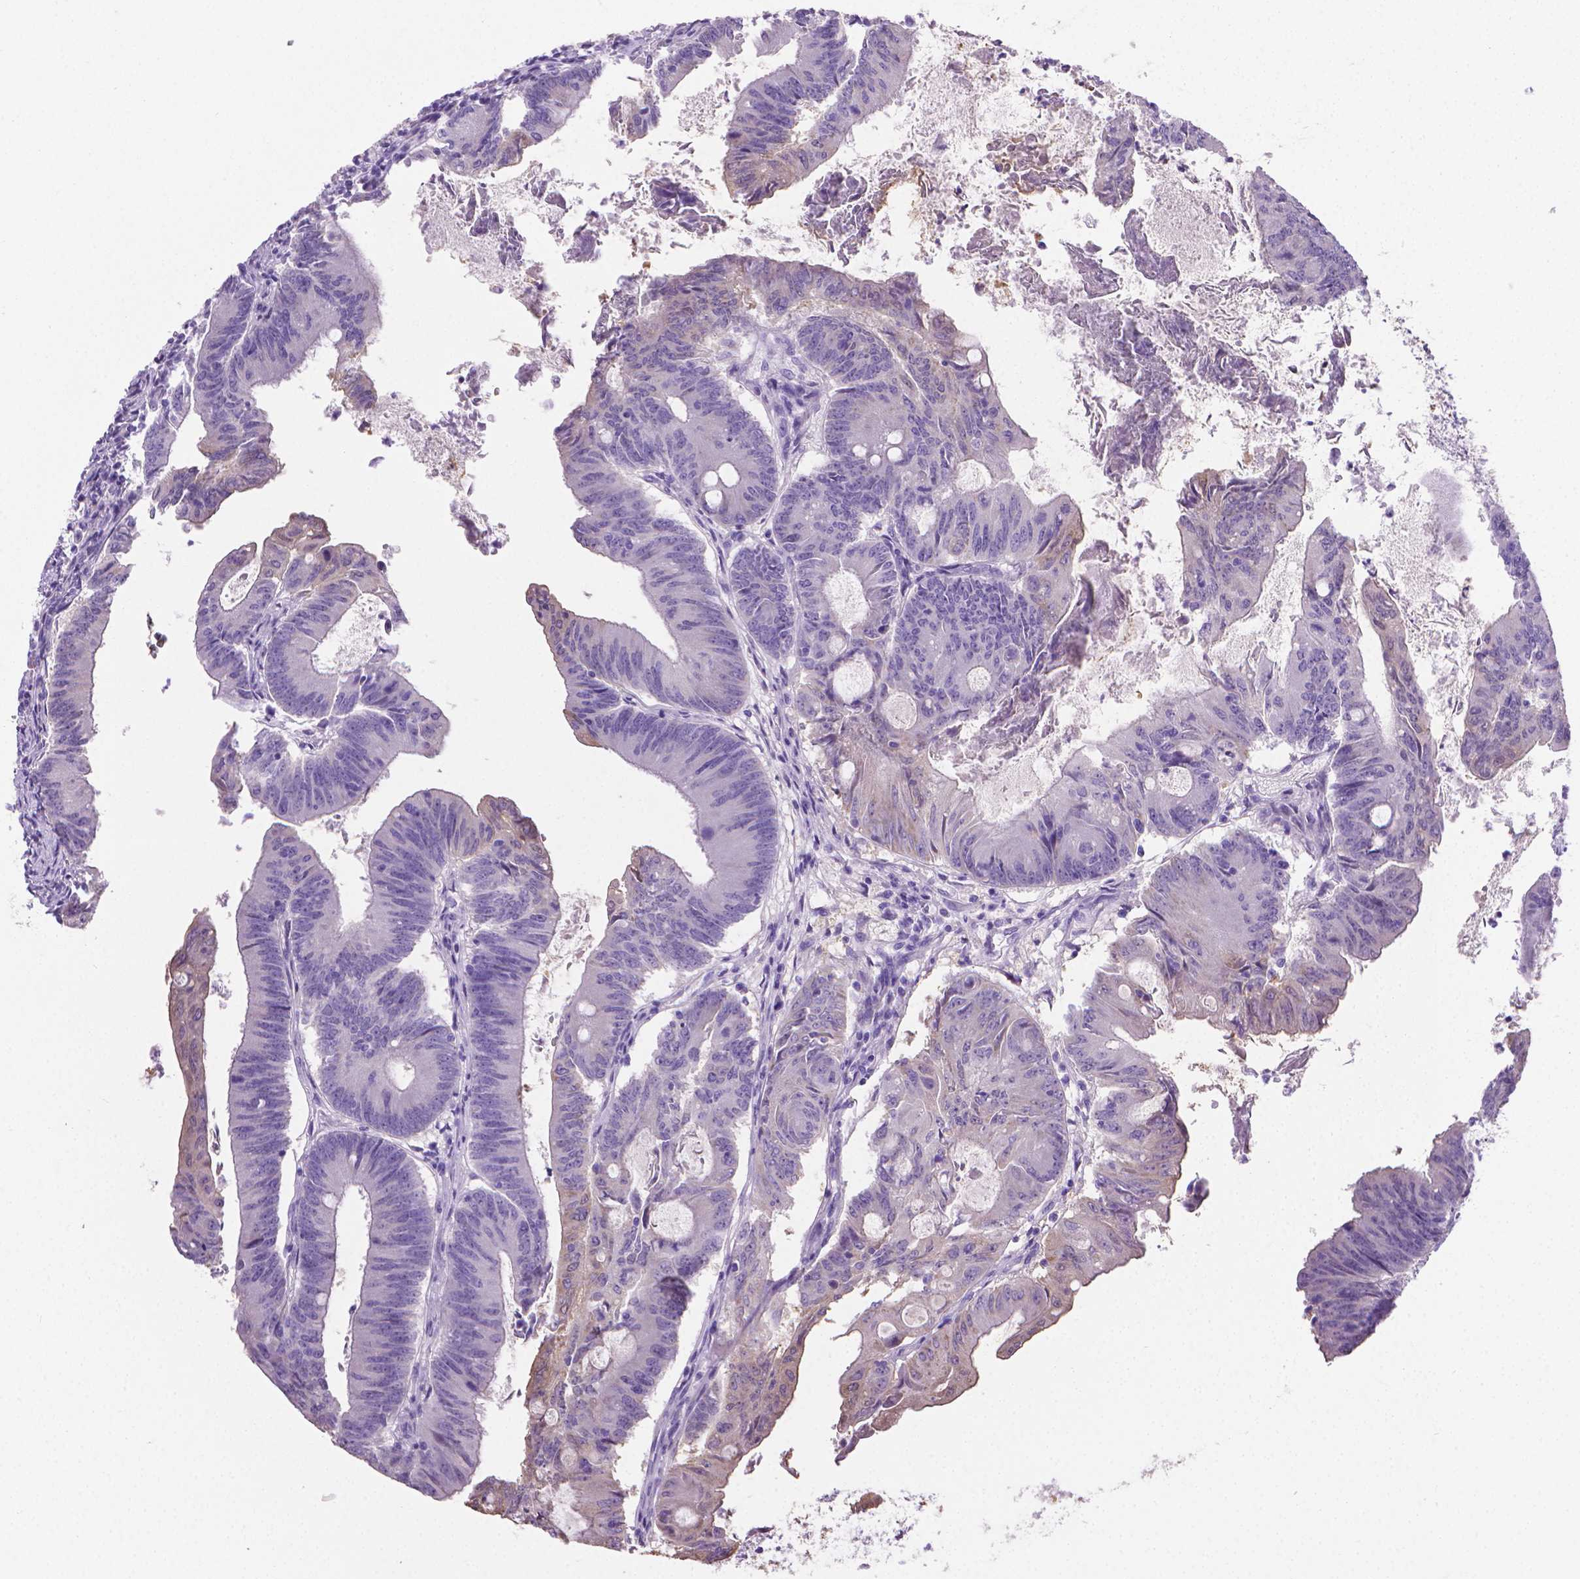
{"staining": {"intensity": "negative", "quantity": "none", "location": "none"}, "tissue": "colorectal cancer", "cell_type": "Tumor cells", "image_type": "cancer", "snomed": [{"axis": "morphology", "description": "Adenocarcinoma, NOS"}, {"axis": "topography", "description": "Colon"}], "caption": "Immunohistochemistry micrograph of neoplastic tissue: human colorectal adenocarcinoma stained with DAB (3,3'-diaminobenzidine) exhibits no significant protein positivity in tumor cells.", "gene": "PNMA2", "patient": {"sex": "female", "age": 70}}